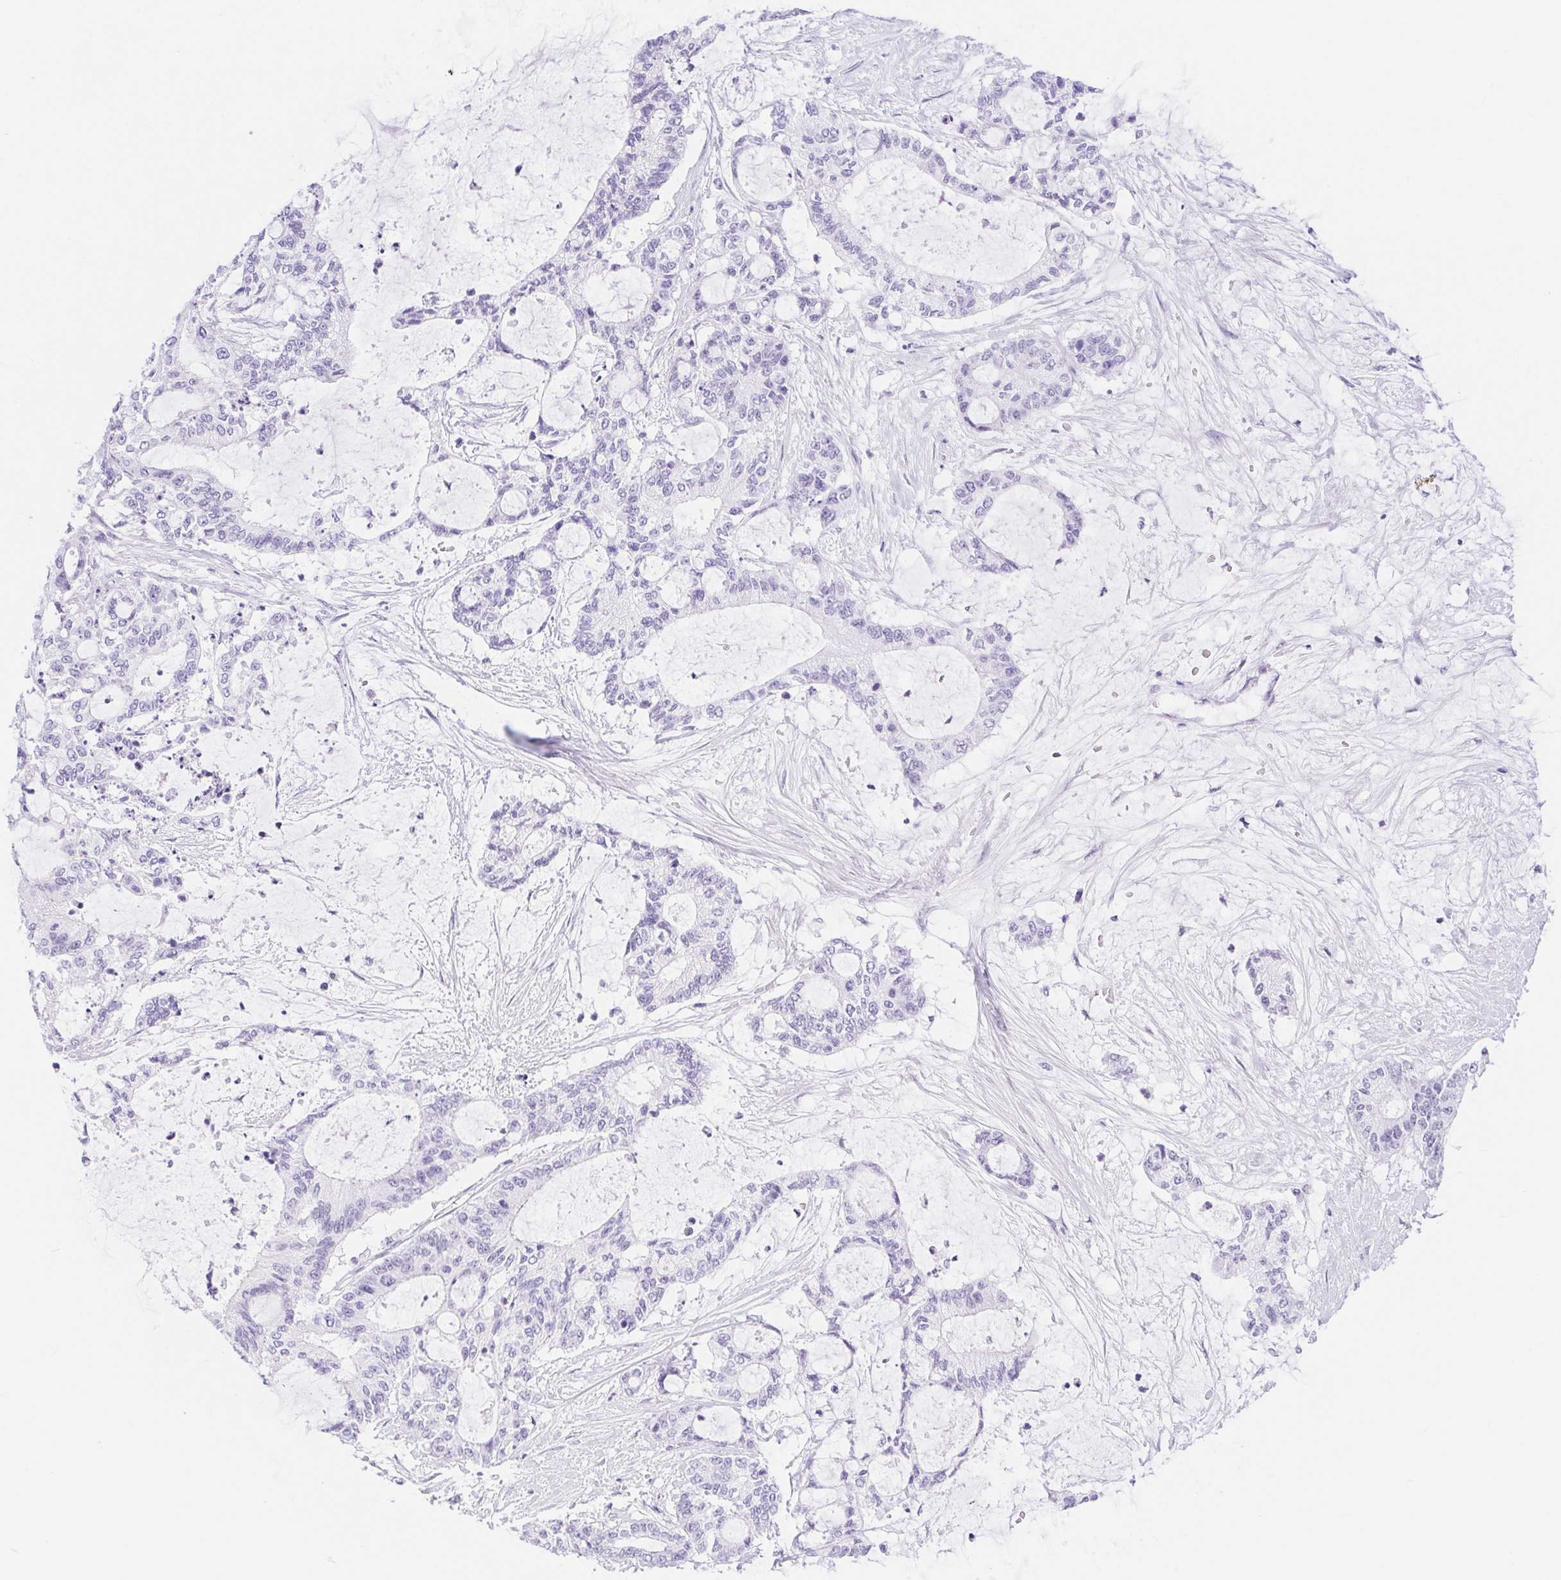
{"staining": {"intensity": "negative", "quantity": "none", "location": "none"}, "tissue": "liver cancer", "cell_type": "Tumor cells", "image_type": "cancer", "snomed": [{"axis": "morphology", "description": "Normal tissue, NOS"}, {"axis": "morphology", "description": "Cholangiocarcinoma"}, {"axis": "topography", "description": "Liver"}, {"axis": "topography", "description": "Peripheral nerve tissue"}], "caption": "A high-resolution micrograph shows IHC staining of cholangiocarcinoma (liver), which demonstrates no significant positivity in tumor cells.", "gene": "CAND1", "patient": {"sex": "female", "age": 73}}